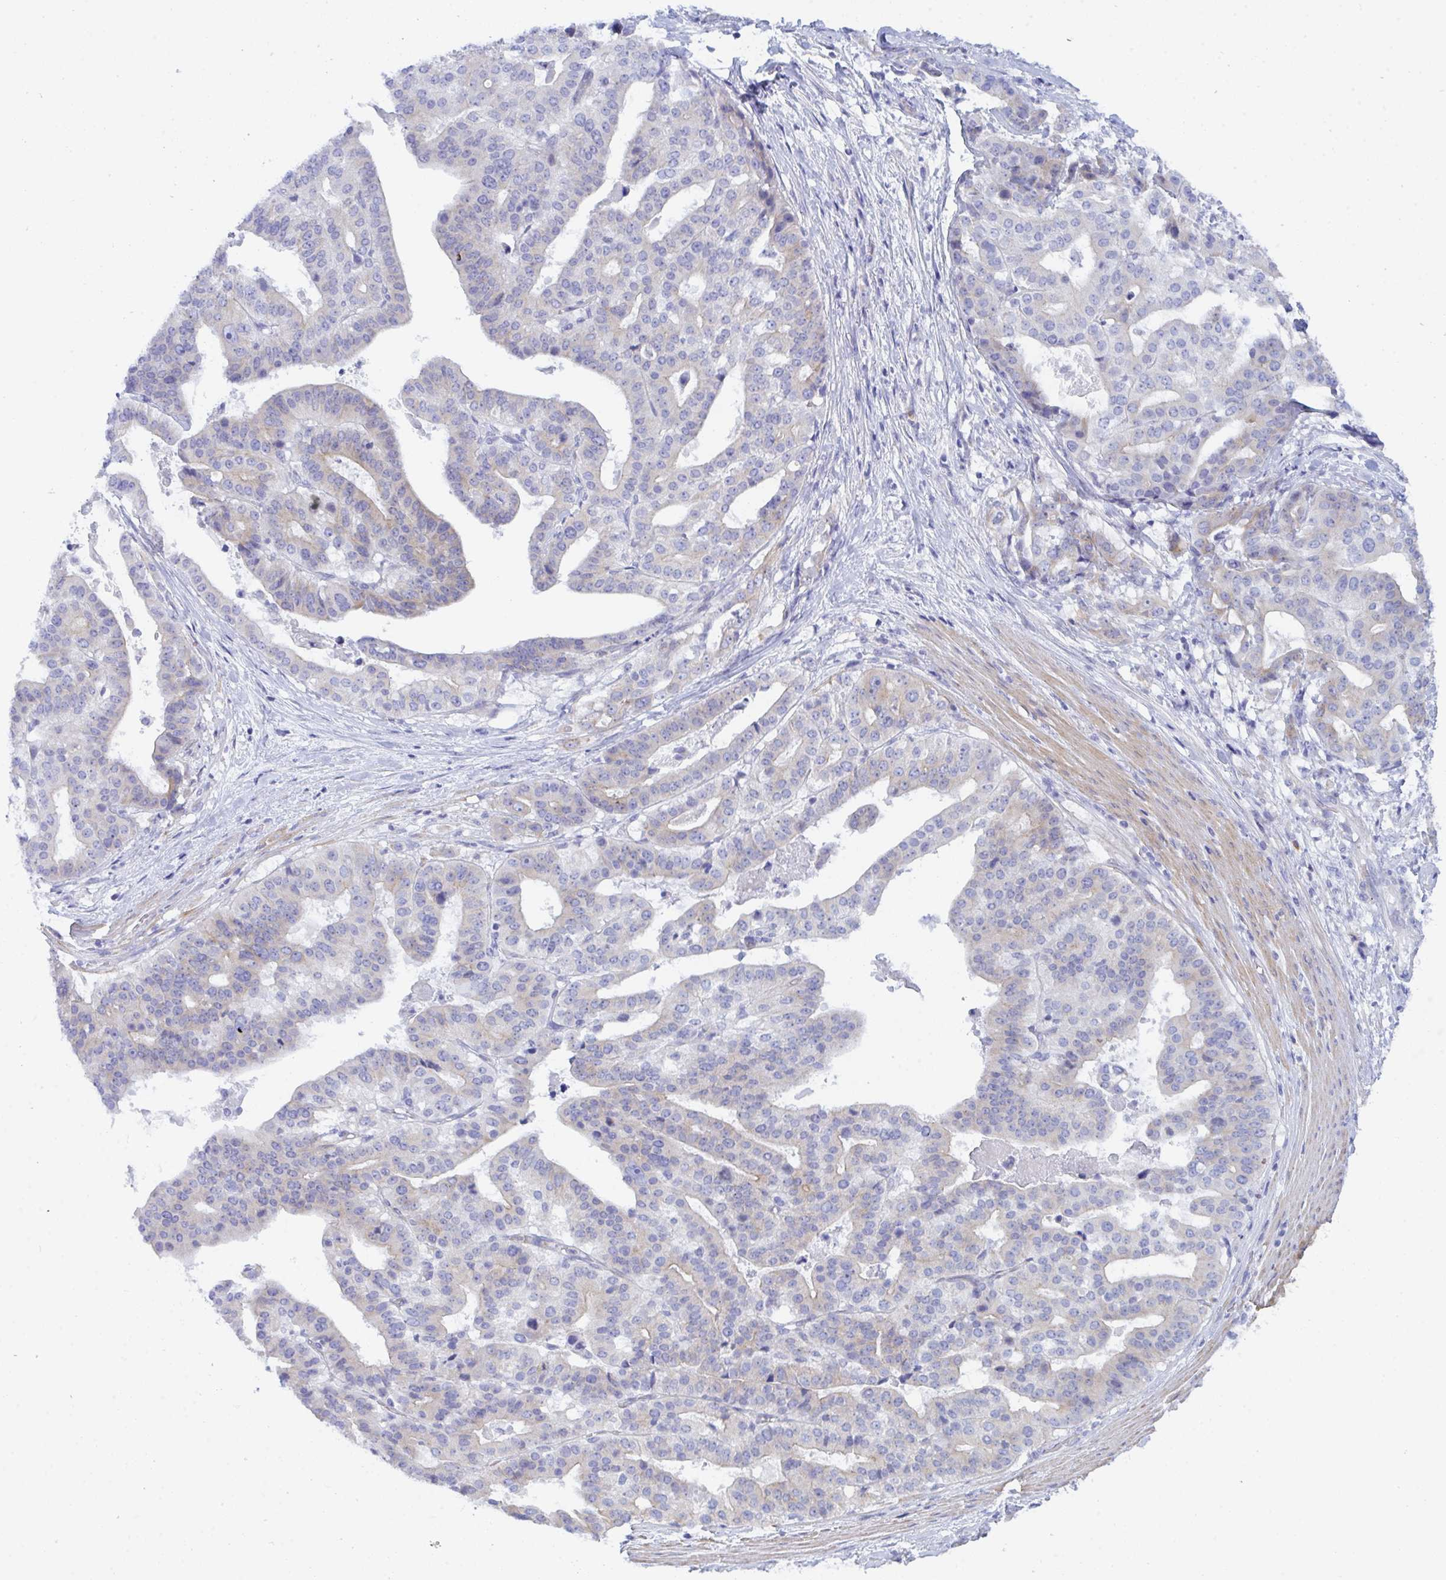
{"staining": {"intensity": "negative", "quantity": "none", "location": "none"}, "tissue": "stomach cancer", "cell_type": "Tumor cells", "image_type": "cancer", "snomed": [{"axis": "morphology", "description": "Adenocarcinoma, NOS"}, {"axis": "topography", "description": "Stomach"}], "caption": "Immunohistochemistry of stomach cancer (adenocarcinoma) reveals no expression in tumor cells.", "gene": "CEP170B", "patient": {"sex": "male", "age": 48}}